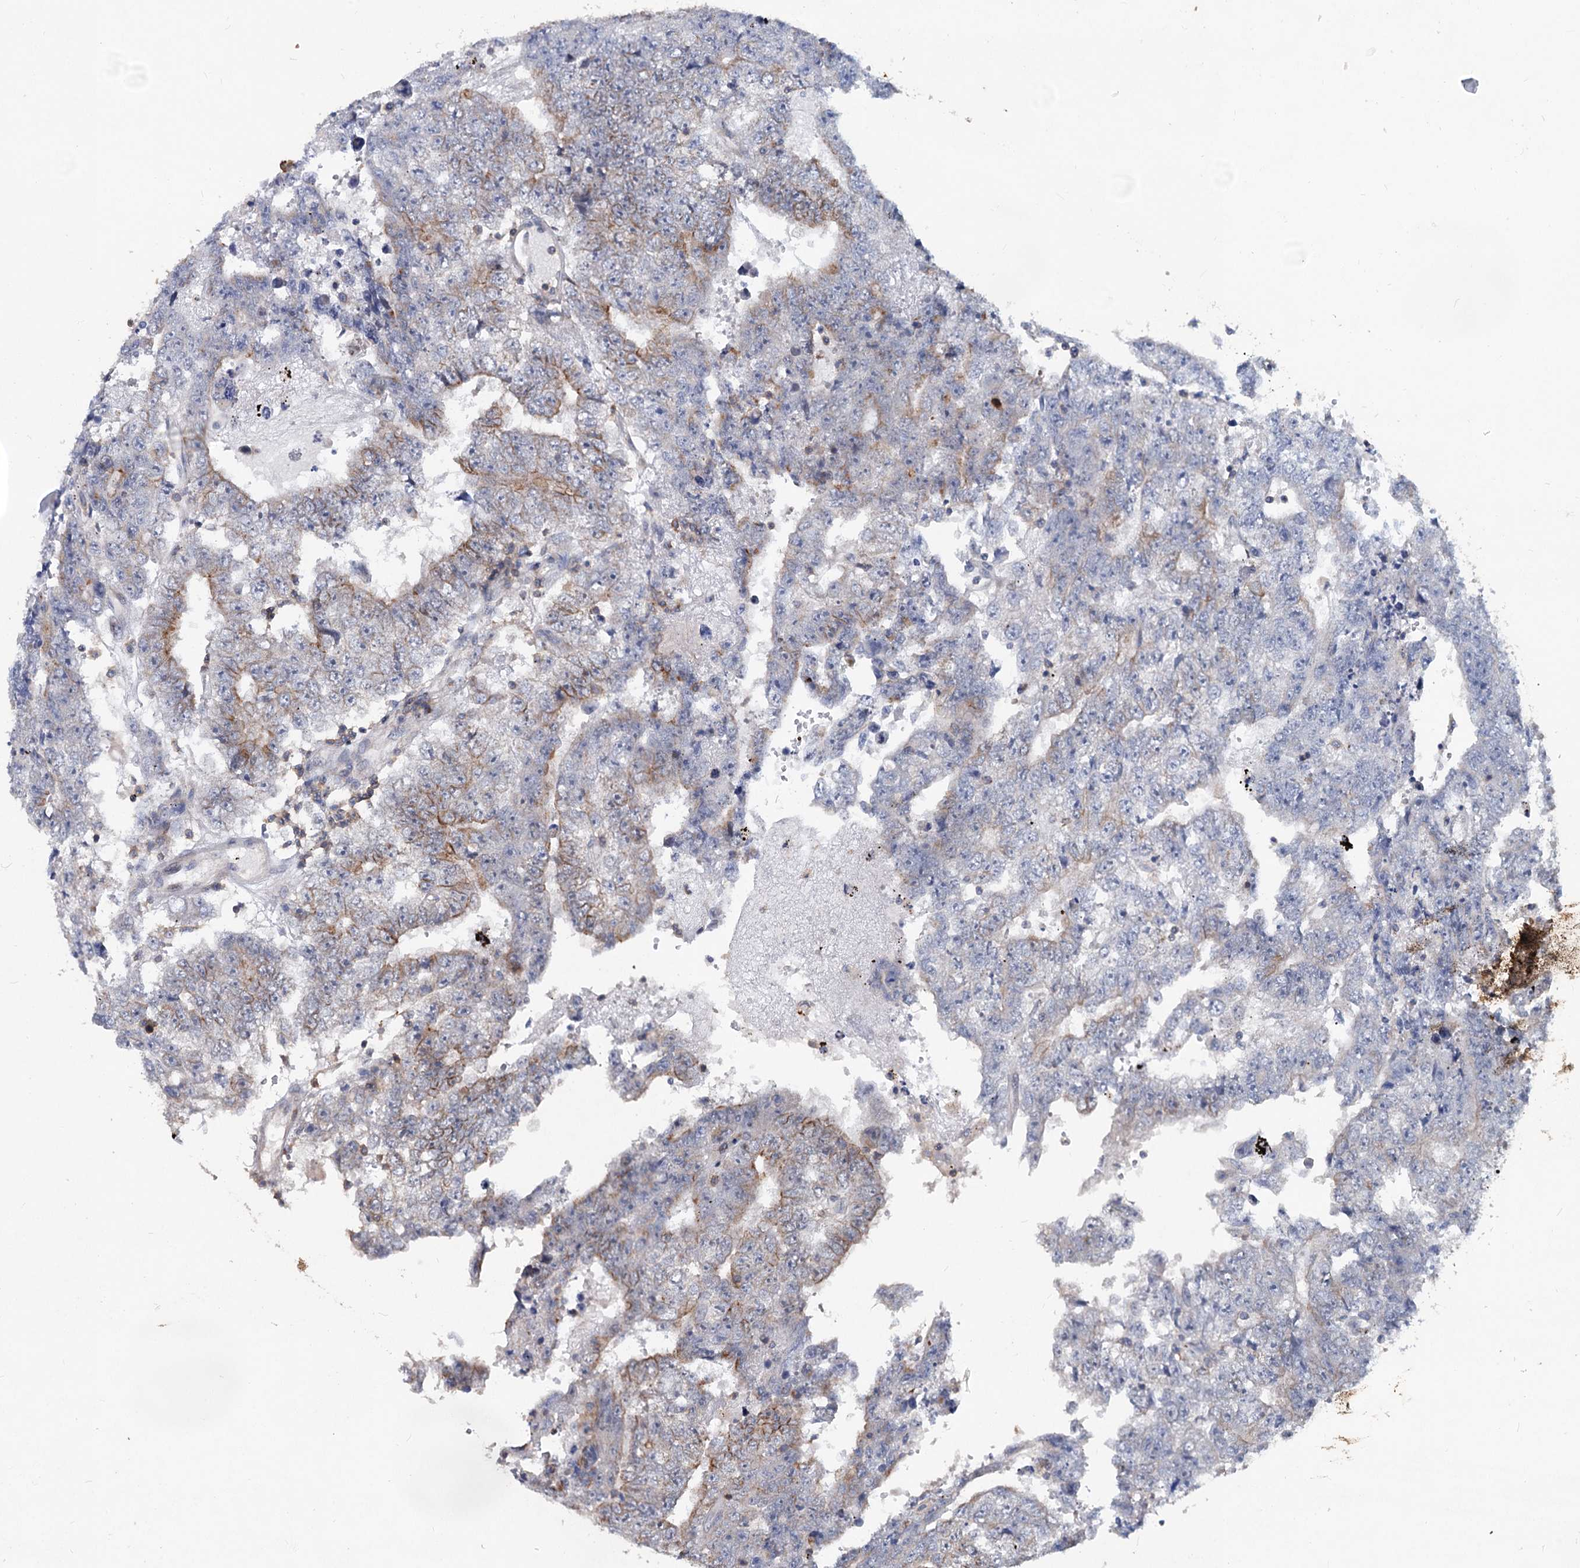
{"staining": {"intensity": "moderate", "quantity": "<25%", "location": "cytoplasmic/membranous"}, "tissue": "testis cancer", "cell_type": "Tumor cells", "image_type": "cancer", "snomed": [{"axis": "morphology", "description": "Carcinoma, Embryonal, NOS"}, {"axis": "topography", "description": "Testis"}], "caption": "Embryonal carcinoma (testis) stained for a protein reveals moderate cytoplasmic/membranous positivity in tumor cells.", "gene": "LRCH4", "patient": {"sex": "male", "age": 25}}